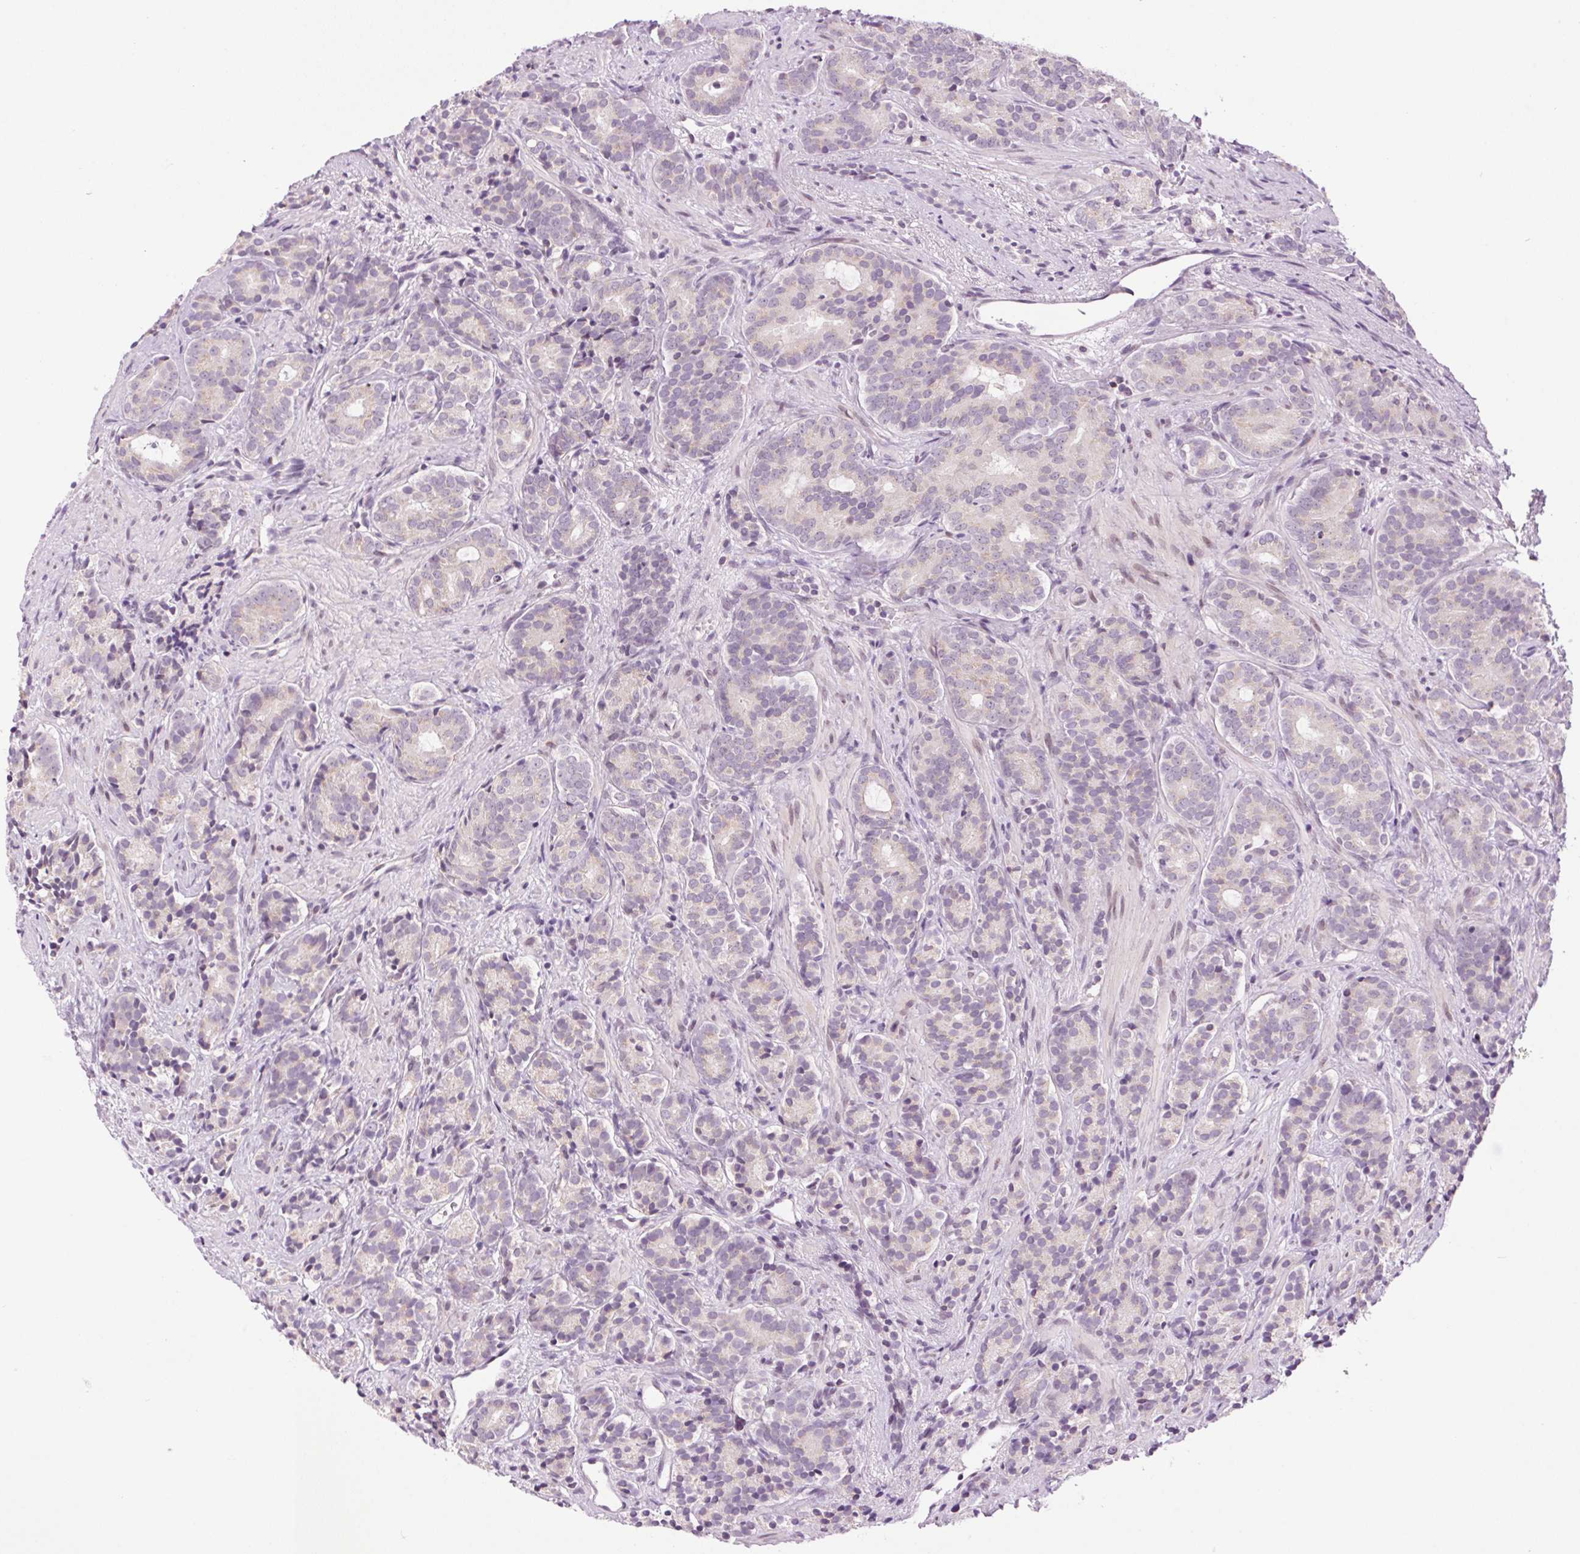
{"staining": {"intensity": "negative", "quantity": "none", "location": "none"}, "tissue": "prostate cancer", "cell_type": "Tumor cells", "image_type": "cancer", "snomed": [{"axis": "morphology", "description": "Adenocarcinoma, High grade"}, {"axis": "topography", "description": "Prostate"}], "caption": "Histopathology image shows no significant protein staining in tumor cells of prostate cancer (high-grade adenocarcinoma).", "gene": "SMIM13", "patient": {"sex": "male", "age": 84}}